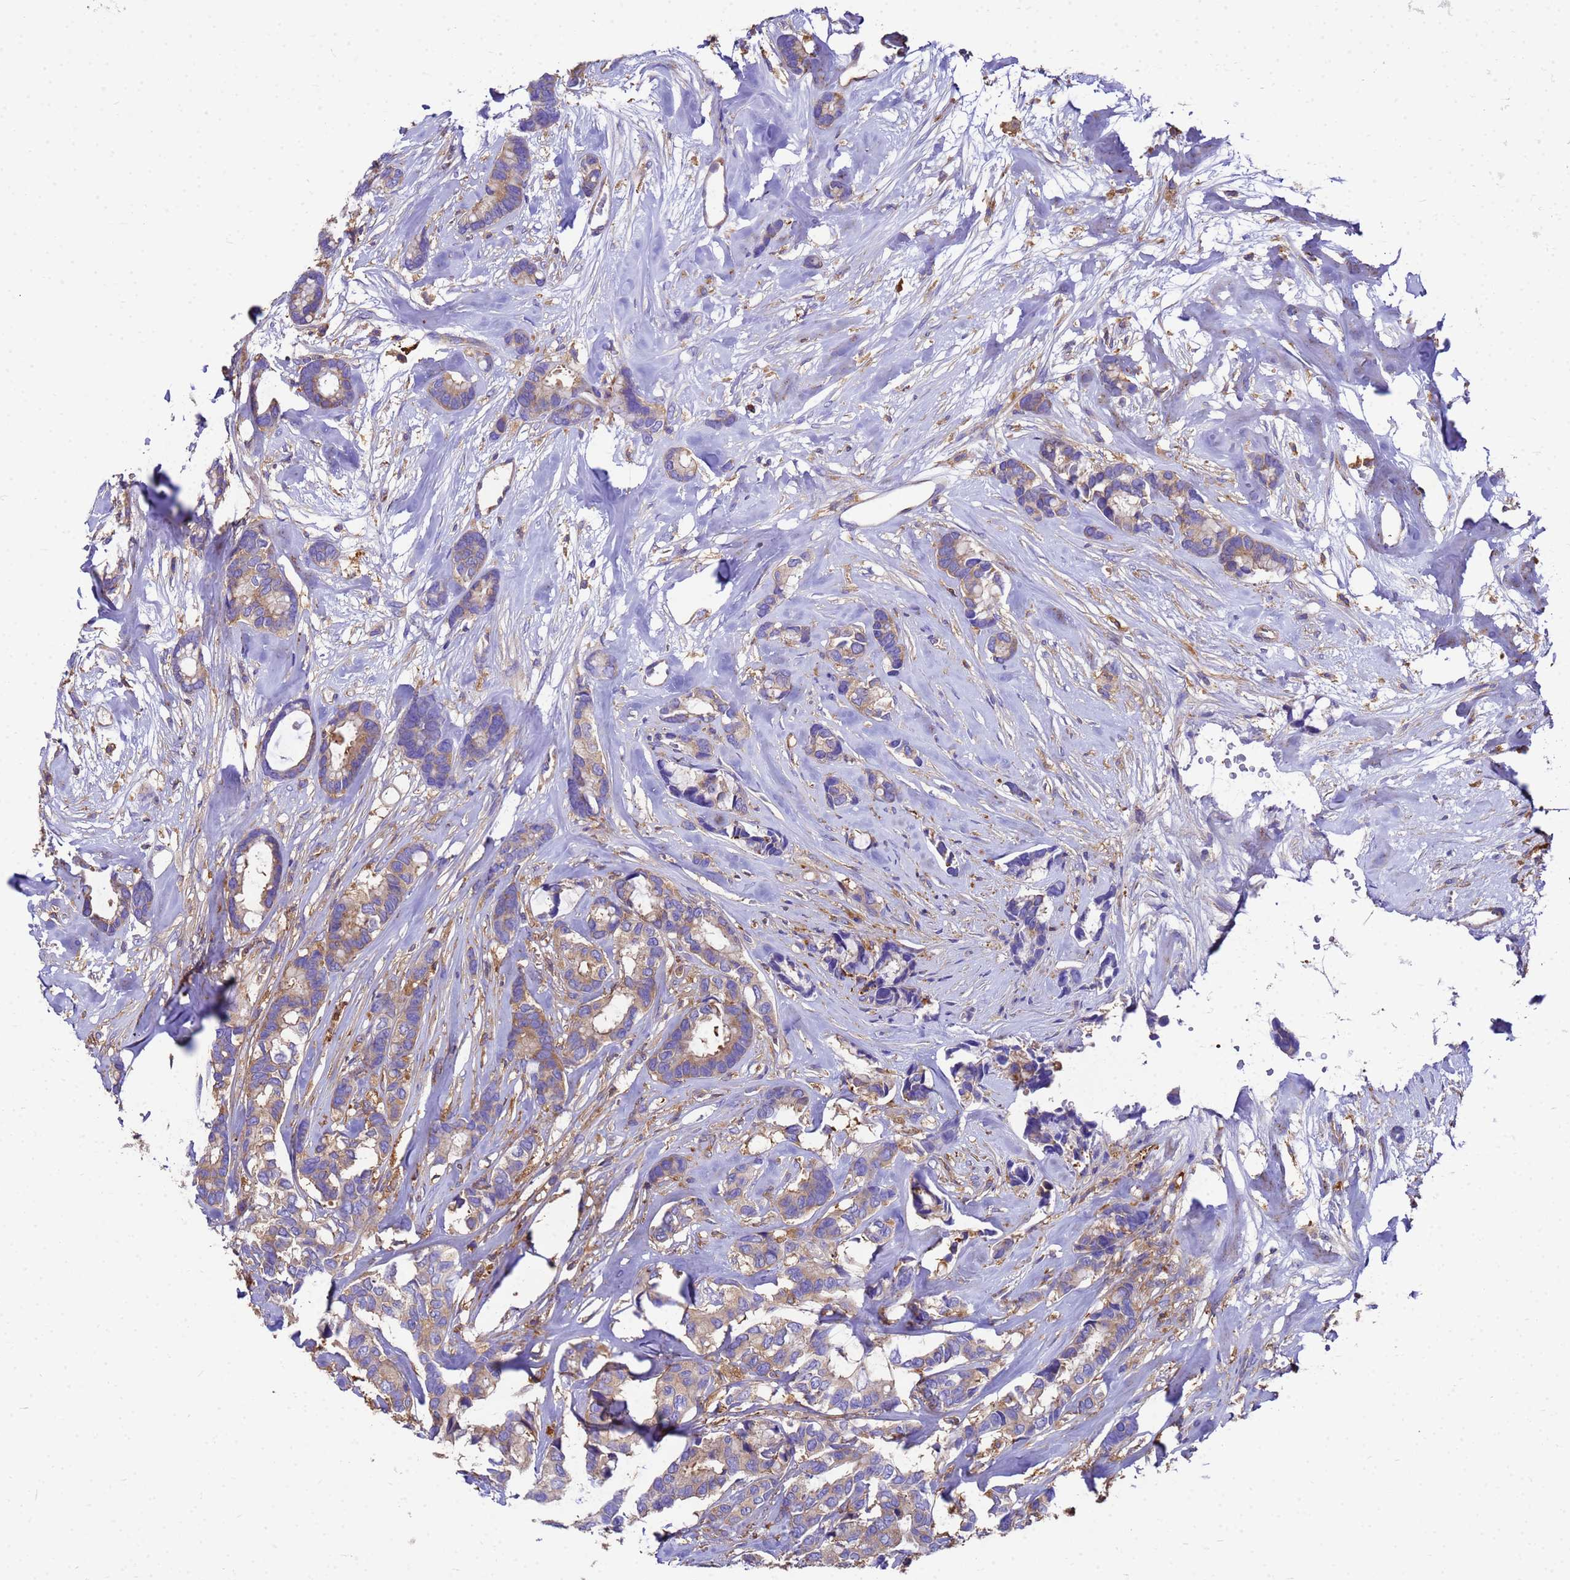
{"staining": {"intensity": "weak", "quantity": ">75%", "location": "cytoplasmic/membranous"}, "tissue": "breast cancer", "cell_type": "Tumor cells", "image_type": "cancer", "snomed": [{"axis": "morphology", "description": "Duct carcinoma"}, {"axis": "topography", "description": "Breast"}], "caption": "About >75% of tumor cells in human breast cancer (invasive ductal carcinoma) exhibit weak cytoplasmic/membranous protein staining as visualized by brown immunohistochemical staining.", "gene": "ZNF235", "patient": {"sex": "female", "age": 87}}